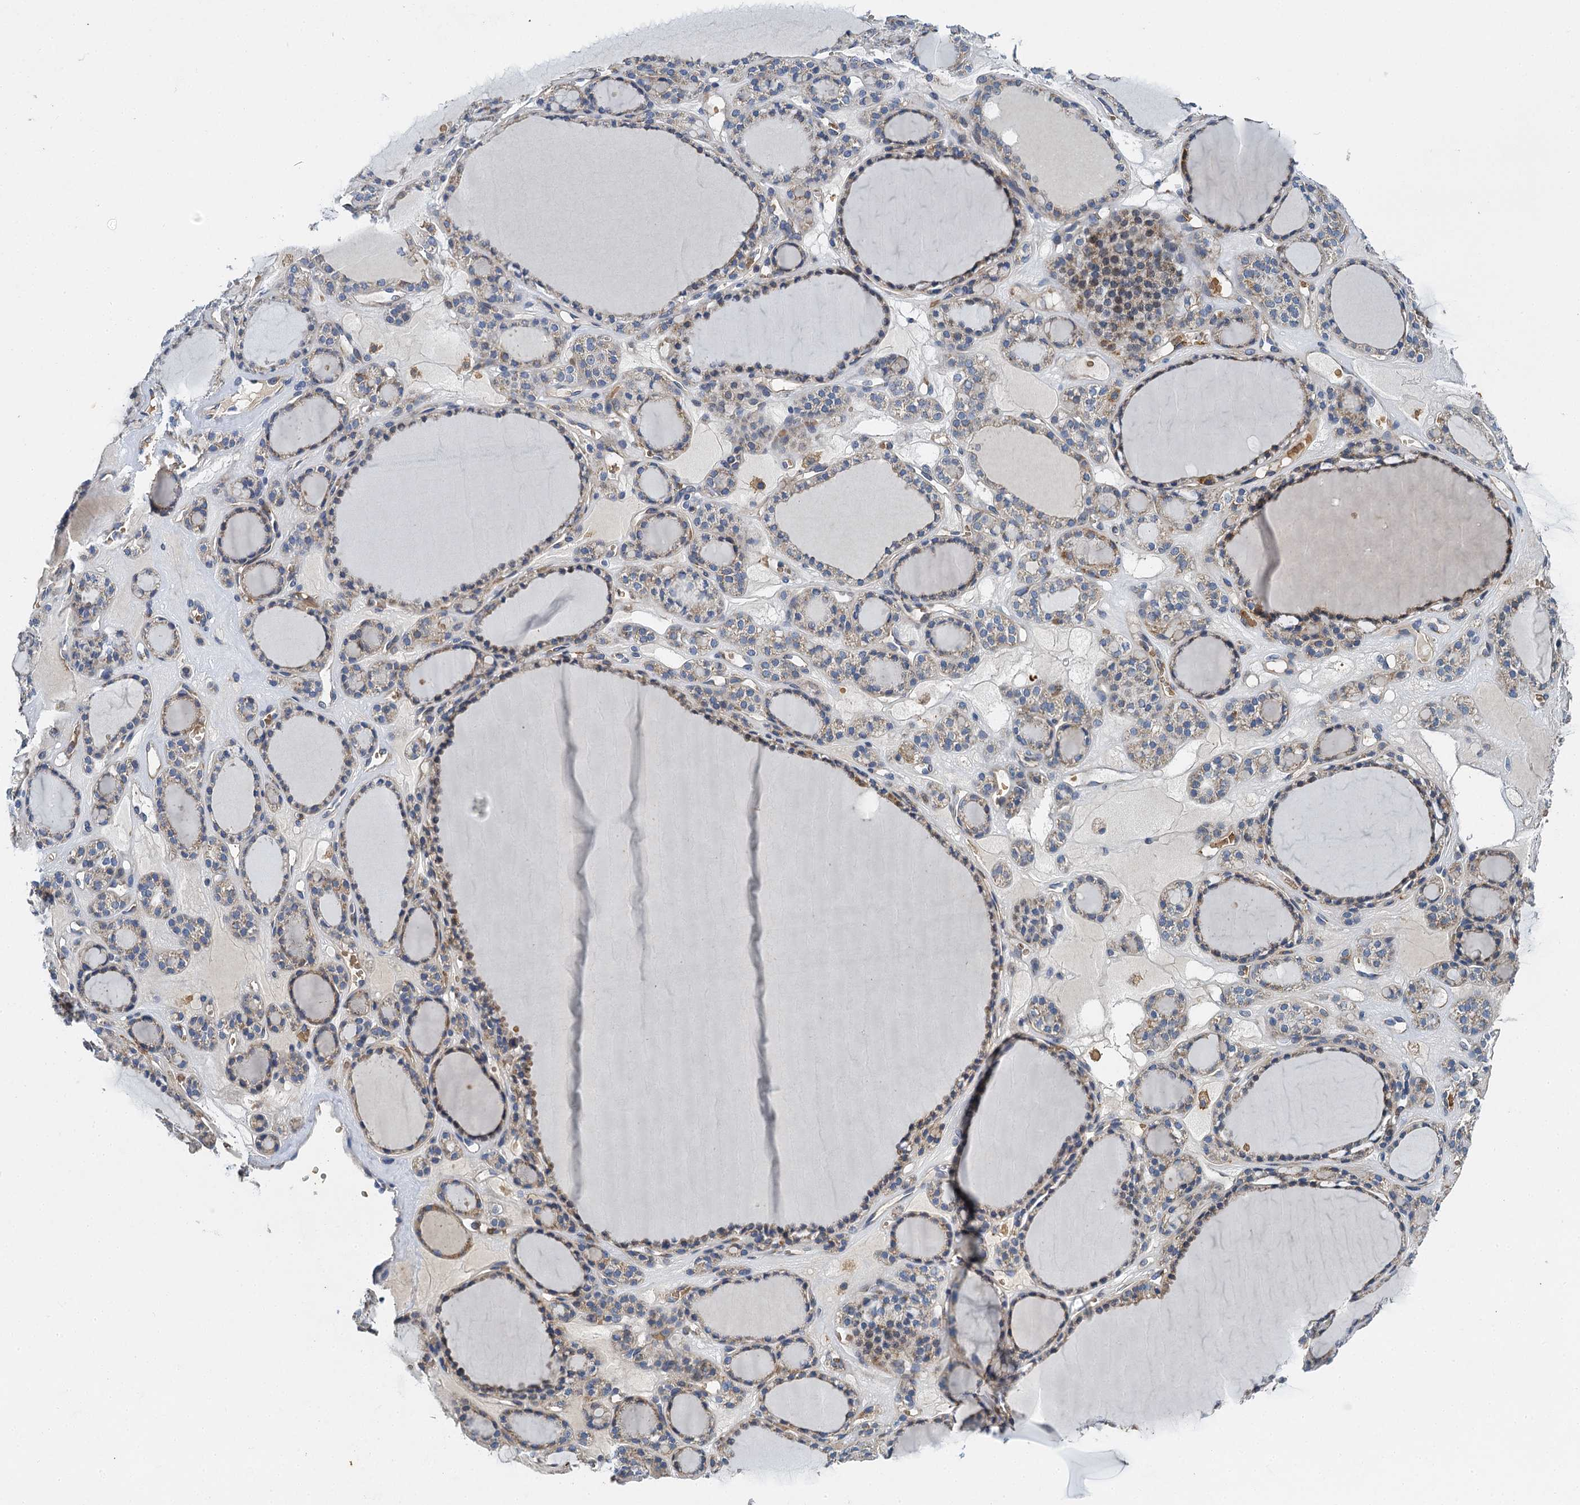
{"staining": {"intensity": "moderate", "quantity": "25%-75%", "location": "cytoplasmic/membranous"}, "tissue": "thyroid gland", "cell_type": "Glandular cells", "image_type": "normal", "snomed": [{"axis": "morphology", "description": "Normal tissue, NOS"}, {"axis": "topography", "description": "Thyroid gland"}], "caption": "High-magnification brightfield microscopy of normal thyroid gland stained with DAB (brown) and counterstained with hematoxylin (blue). glandular cells exhibit moderate cytoplasmic/membranous positivity is present in approximately25%-75% of cells. The staining was performed using DAB to visualize the protein expression in brown, while the nuclei were stained in blue with hematoxylin (Magnification: 20x).", "gene": "BCS1L", "patient": {"sex": "female", "age": 28}}